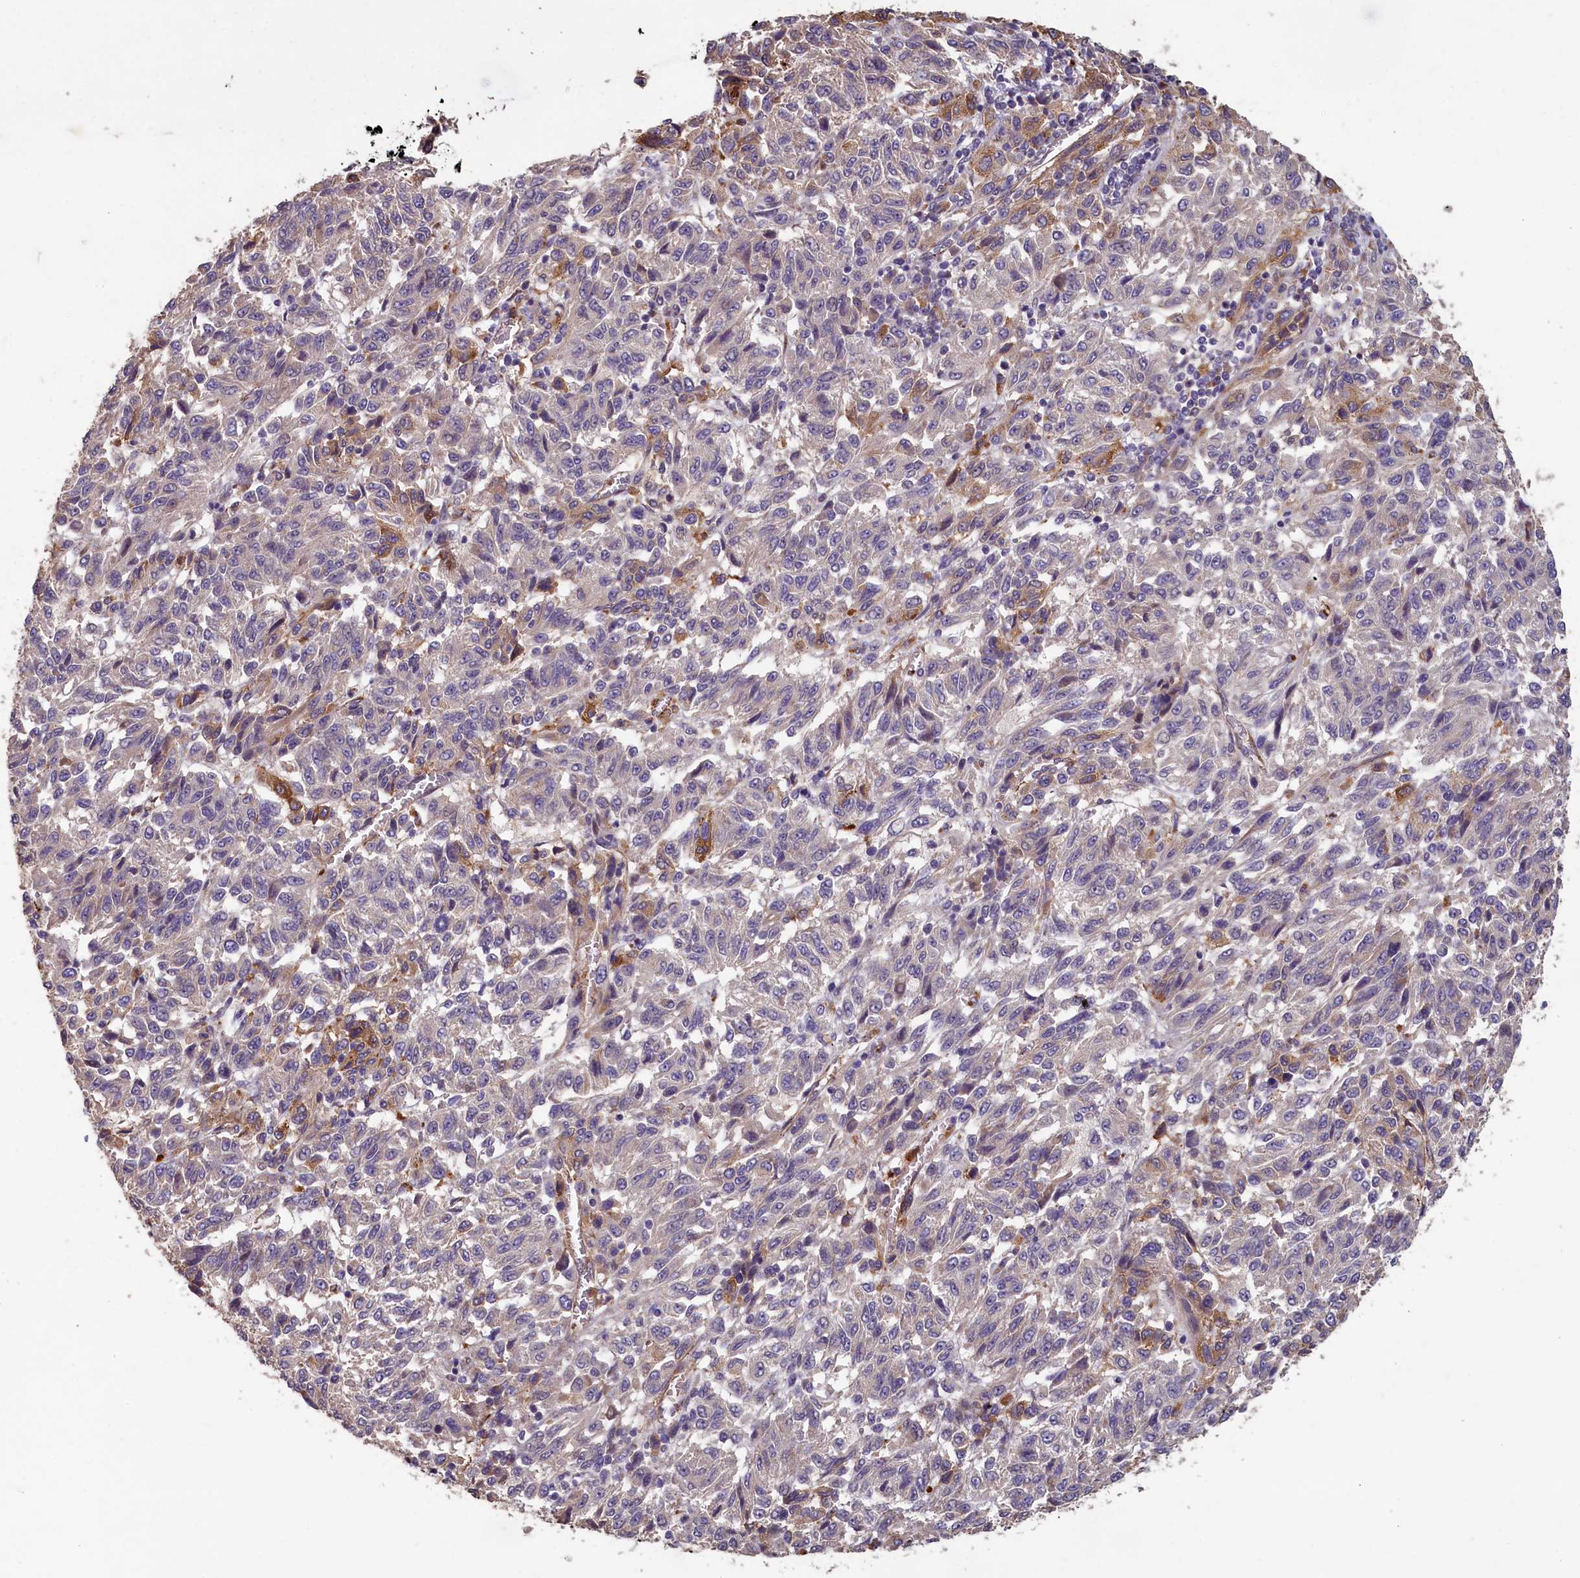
{"staining": {"intensity": "negative", "quantity": "none", "location": "none"}, "tissue": "melanoma", "cell_type": "Tumor cells", "image_type": "cancer", "snomed": [{"axis": "morphology", "description": "Malignant melanoma, Metastatic site"}, {"axis": "topography", "description": "Lung"}], "caption": "The immunohistochemistry (IHC) micrograph has no significant expression in tumor cells of melanoma tissue. (Stains: DAB immunohistochemistry with hematoxylin counter stain, Microscopy: brightfield microscopy at high magnification).", "gene": "ACSBG1", "patient": {"sex": "male", "age": 64}}